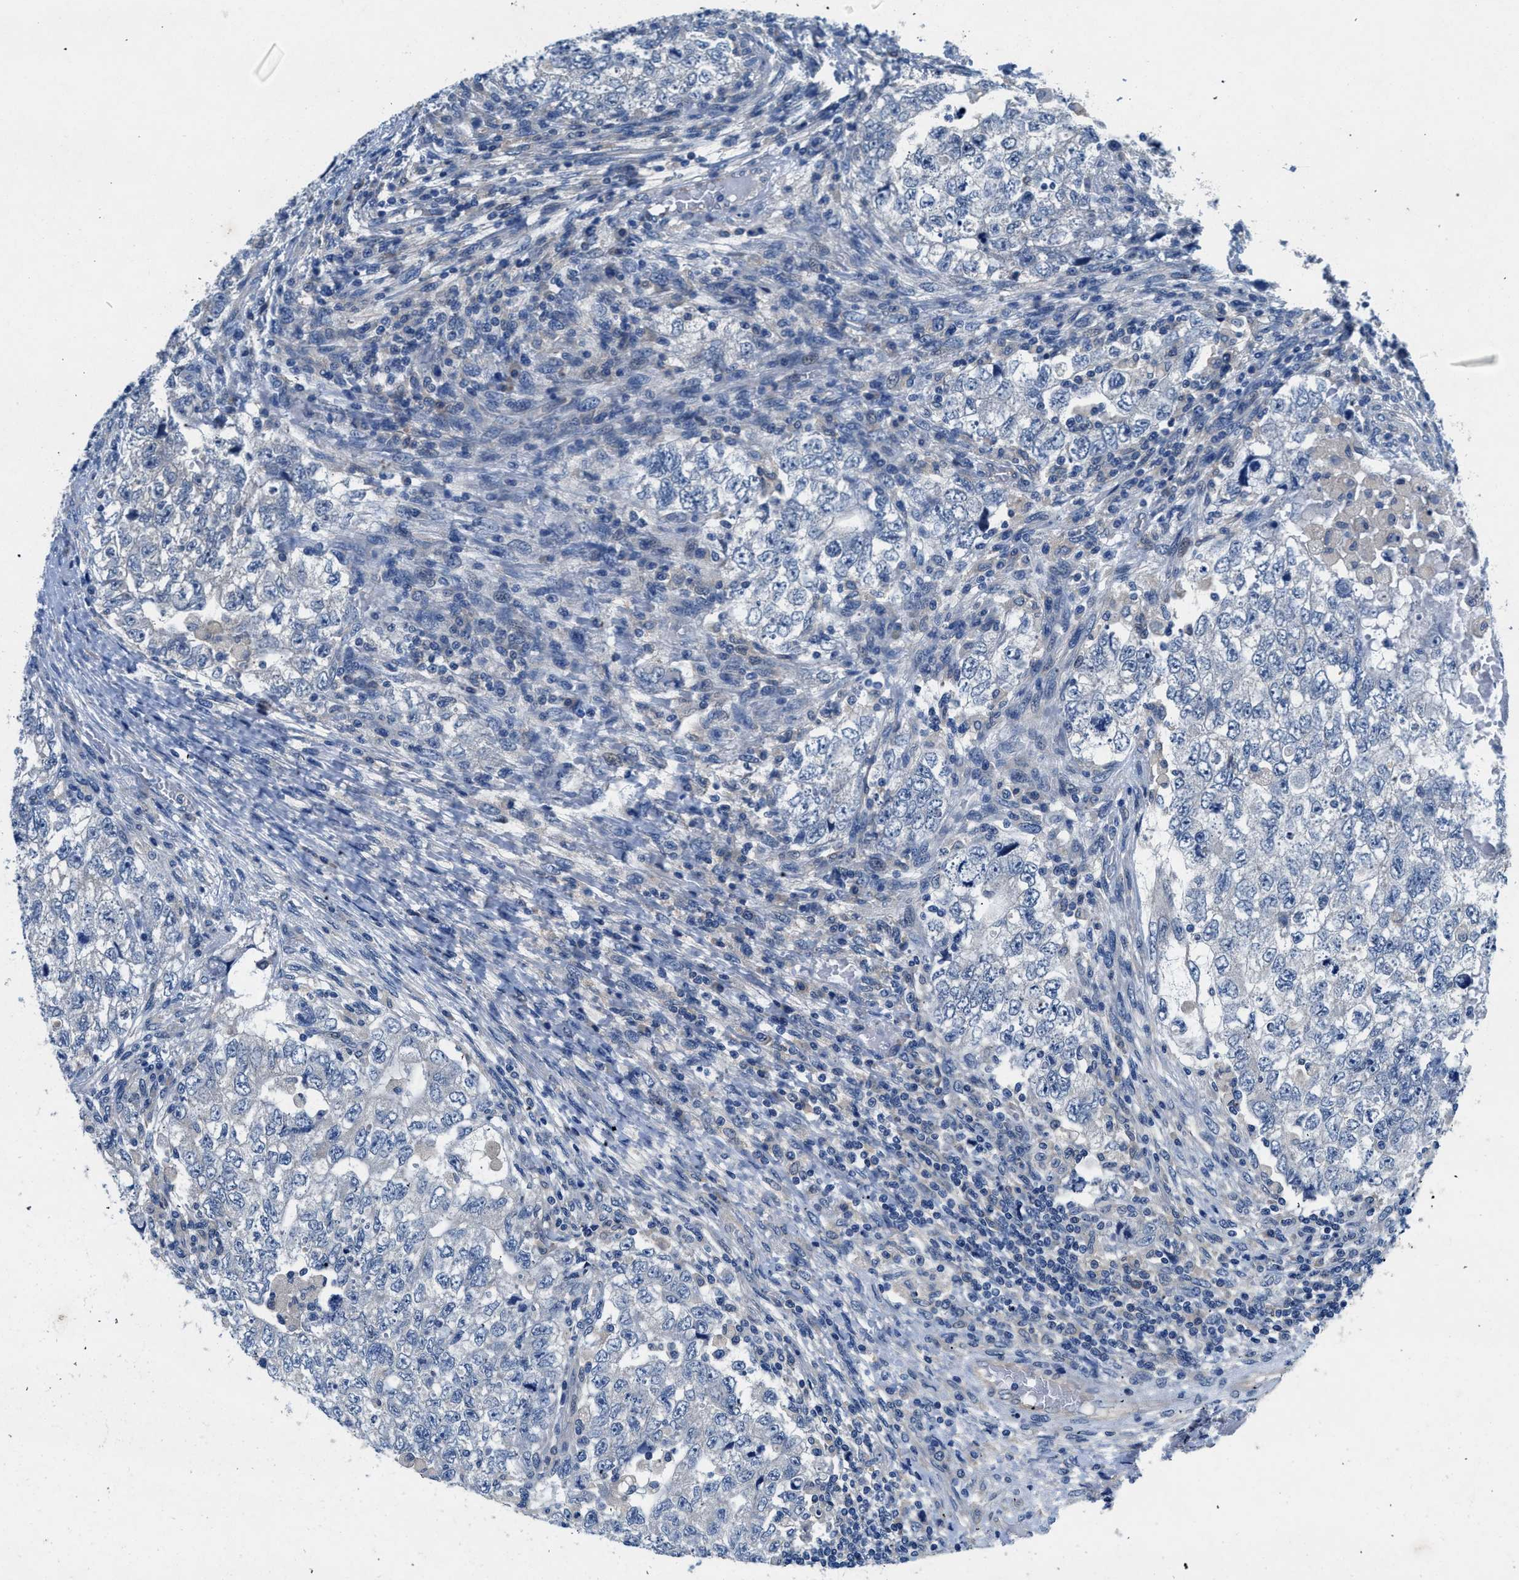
{"staining": {"intensity": "negative", "quantity": "none", "location": "none"}, "tissue": "testis cancer", "cell_type": "Tumor cells", "image_type": "cancer", "snomed": [{"axis": "morphology", "description": "Carcinoma, Embryonal, NOS"}, {"axis": "topography", "description": "Testis"}], "caption": "This is an immunohistochemistry (IHC) image of human testis cancer (embryonal carcinoma). There is no expression in tumor cells.", "gene": "COPS2", "patient": {"sex": "male", "age": 36}}